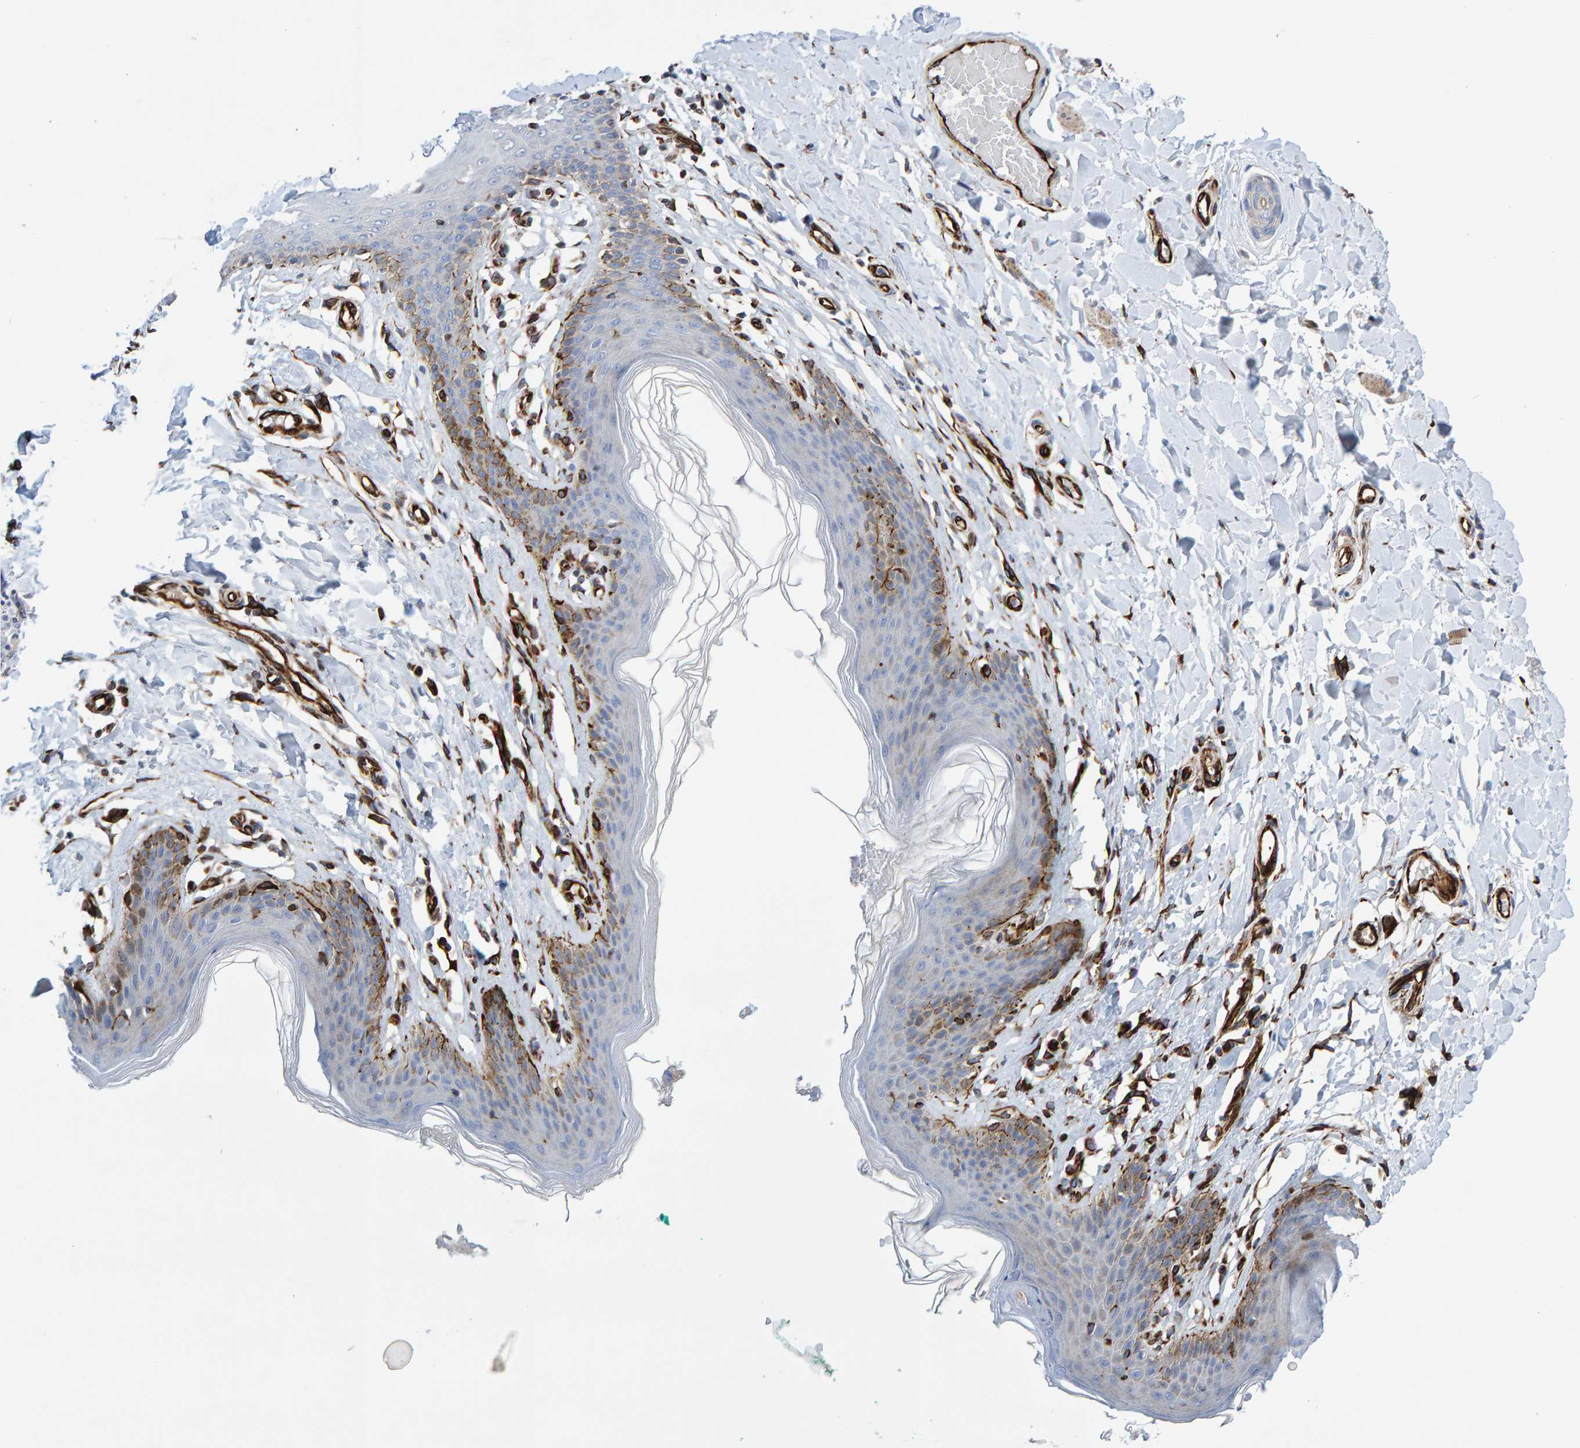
{"staining": {"intensity": "moderate", "quantity": "<25%", "location": "cytoplasmic/membranous"}, "tissue": "skin", "cell_type": "Epidermal cells", "image_type": "normal", "snomed": [{"axis": "morphology", "description": "Normal tissue, NOS"}, {"axis": "topography", "description": "Vulva"}], "caption": "Moderate cytoplasmic/membranous staining for a protein is identified in about <25% of epidermal cells of unremarkable skin using immunohistochemistry (IHC).", "gene": "POLG2", "patient": {"sex": "female", "age": 66}}